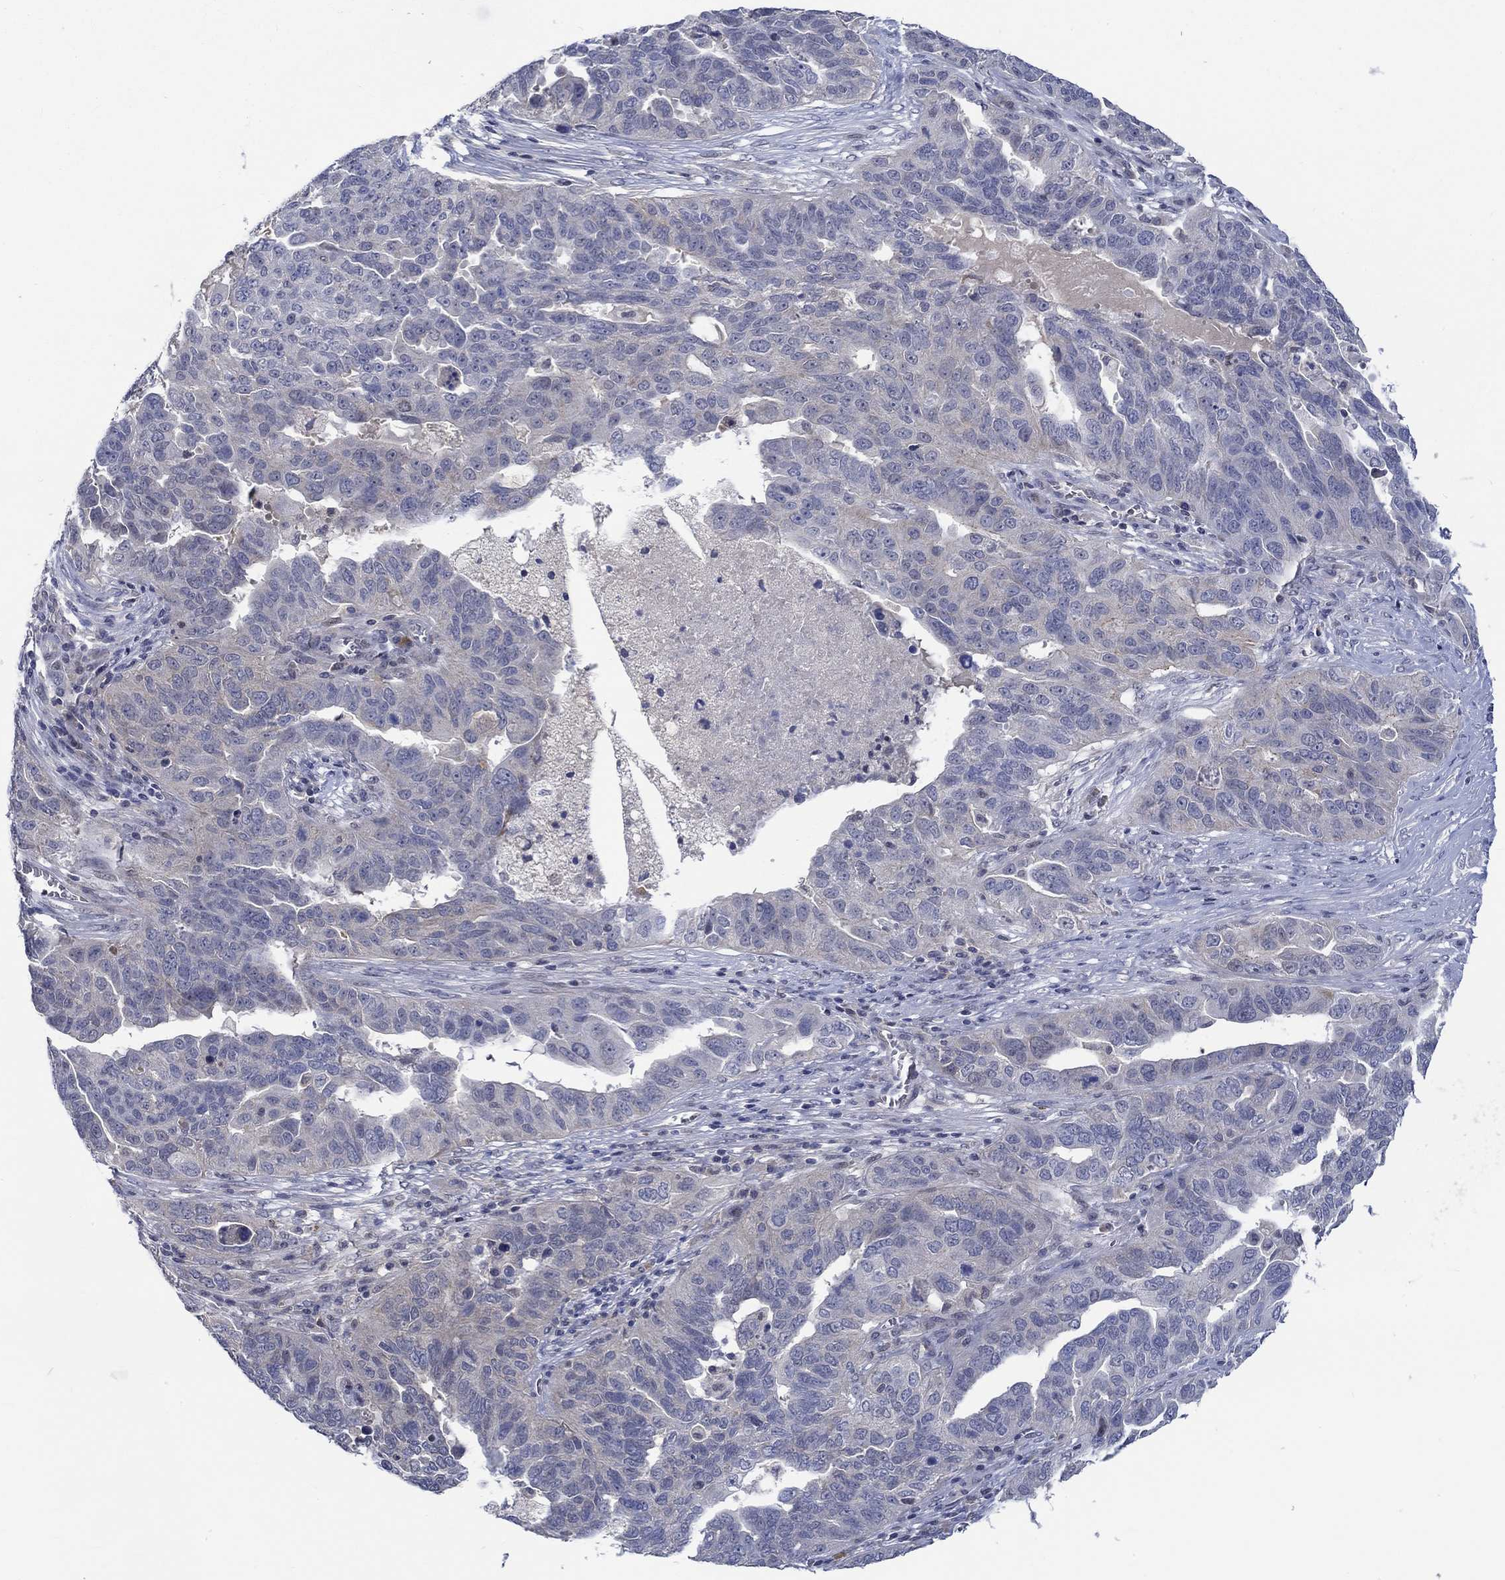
{"staining": {"intensity": "weak", "quantity": "<25%", "location": "cytoplasmic/membranous"}, "tissue": "ovarian cancer", "cell_type": "Tumor cells", "image_type": "cancer", "snomed": [{"axis": "morphology", "description": "Carcinoma, endometroid"}, {"axis": "topography", "description": "Soft tissue"}, {"axis": "topography", "description": "Ovary"}], "caption": "Ovarian cancer was stained to show a protein in brown. There is no significant positivity in tumor cells. (DAB (3,3'-diaminobenzidine) immunohistochemistry visualized using brightfield microscopy, high magnification).", "gene": "WASF1", "patient": {"sex": "female", "age": 52}}